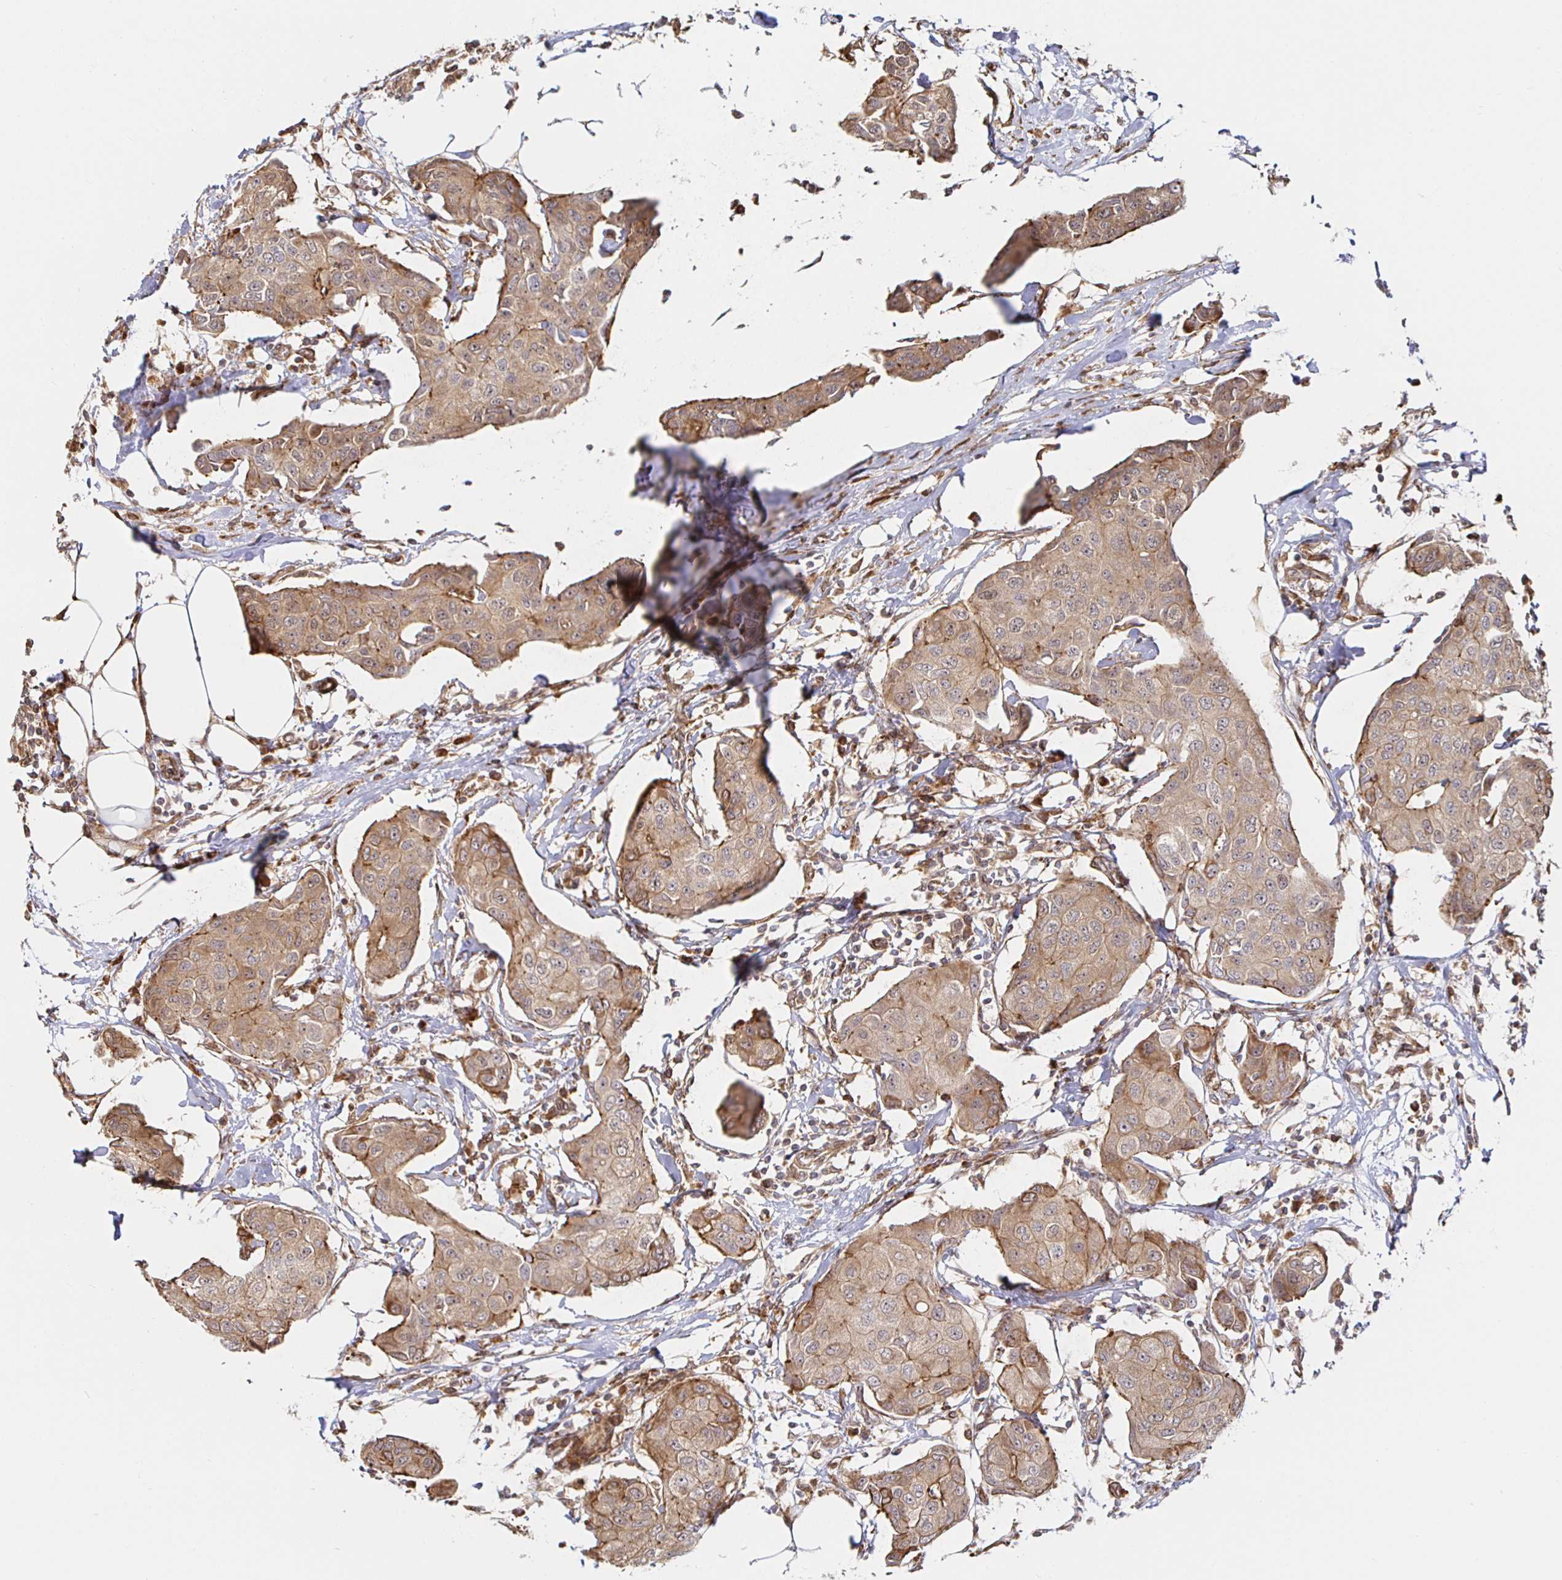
{"staining": {"intensity": "moderate", "quantity": ">75%", "location": "cytoplasmic/membranous"}, "tissue": "breast cancer", "cell_type": "Tumor cells", "image_type": "cancer", "snomed": [{"axis": "morphology", "description": "Duct carcinoma"}, {"axis": "topography", "description": "Breast"}, {"axis": "topography", "description": "Lymph node"}], "caption": "Invasive ductal carcinoma (breast) stained with DAB (3,3'-diaminobenzidine) immunohistochemistry (IHC) reveals medium levels of moderate cytoplasmic/membranous positivity in approximately >75% of tumor cells.", "gene": "STRAP", "patient": {"sex": "female", "age": 80}}